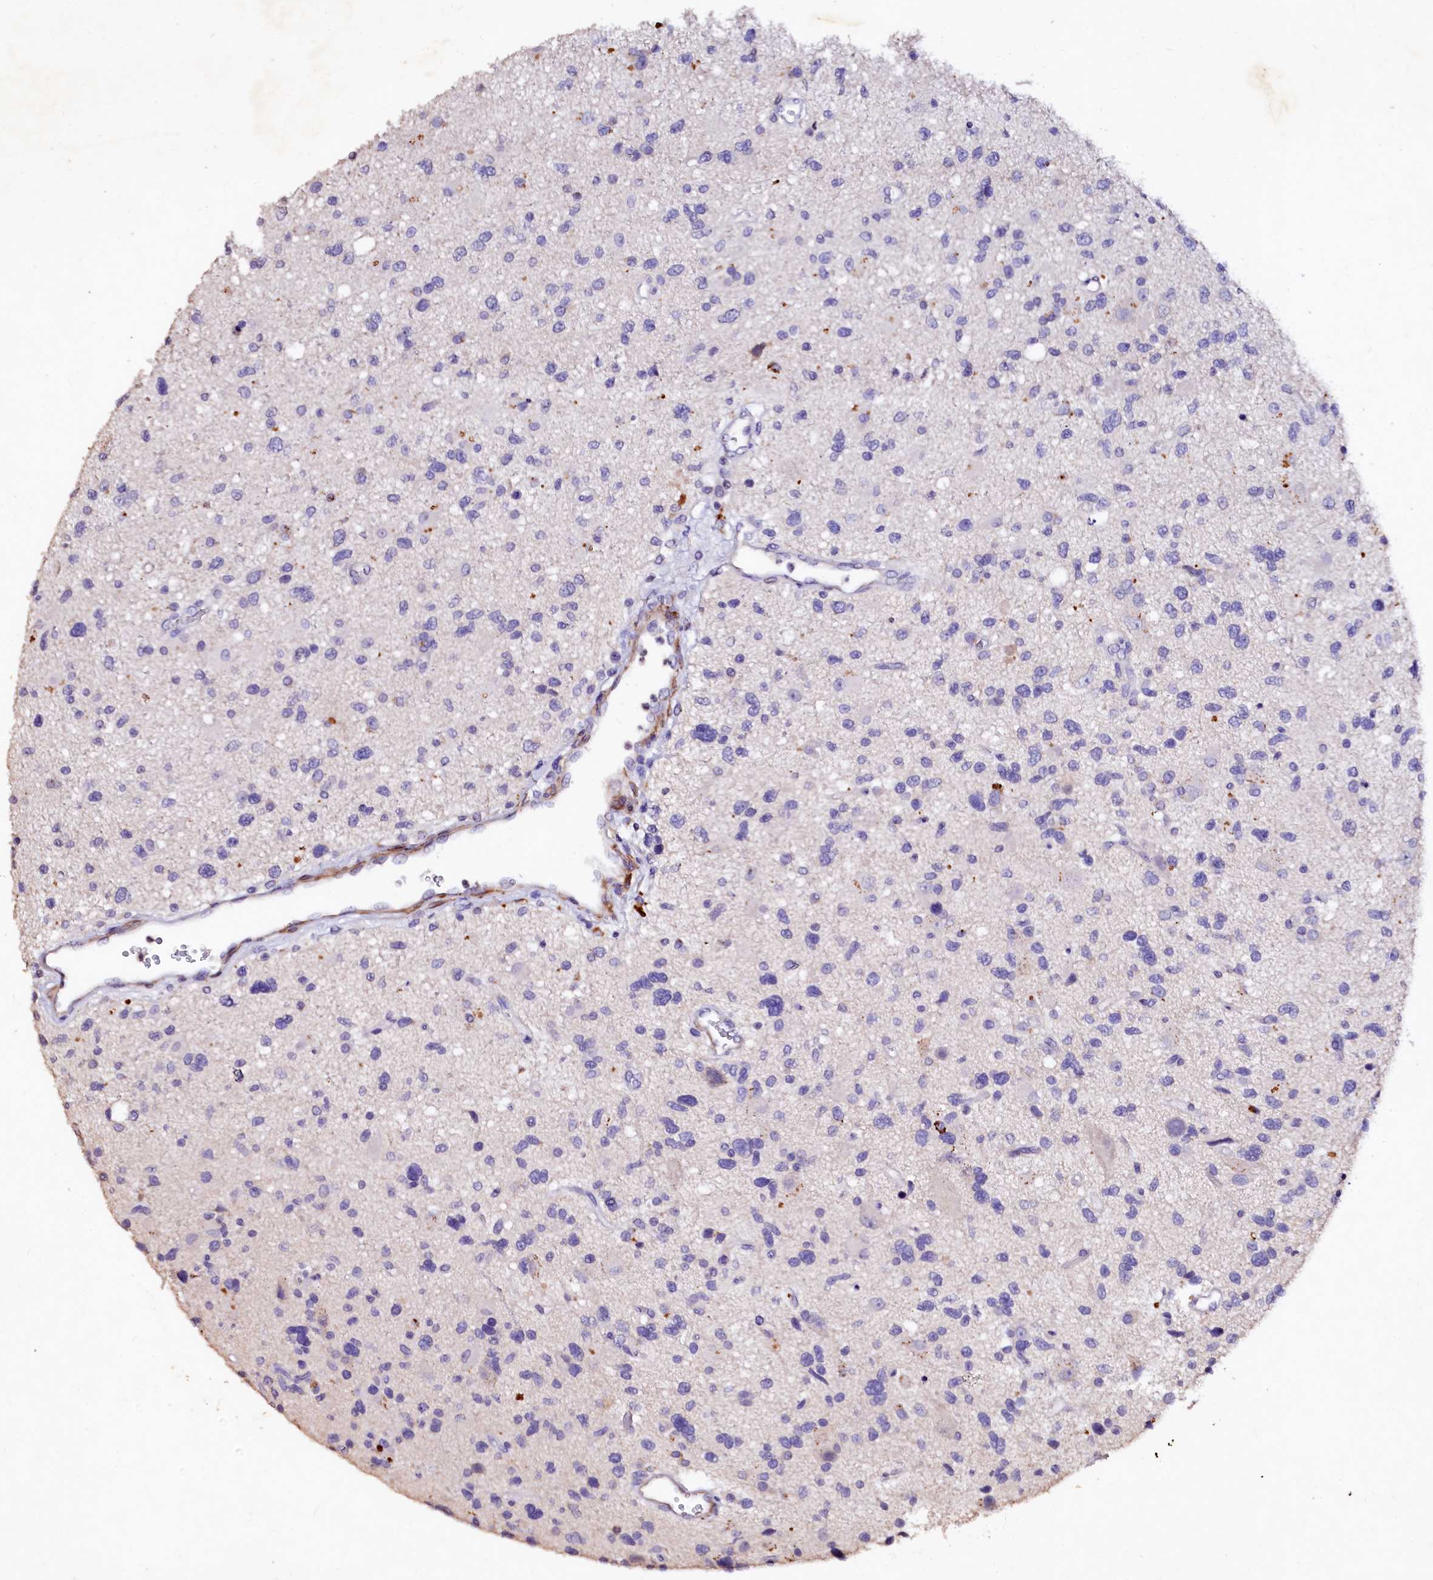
{"staining": {"intensity": "negative", "quantity": "none", "location": "none"}, "tissue": "glioma", "cell_type": "Tumor cells", "image_type": "cancer", "snomed": [{"axis": "morphology", "description": "Glioma, malignant, High grade"}, {"axis": "topography", "description": "Brain"}], "caption": "An image of human glioma is negative for staining in tumor cells. The staining is performed using DAB brown chromogen with nuclei counter-stained in using hematoxylin.", "gene": "VPS36", "patient": {"sex": "male", "age": 33}}